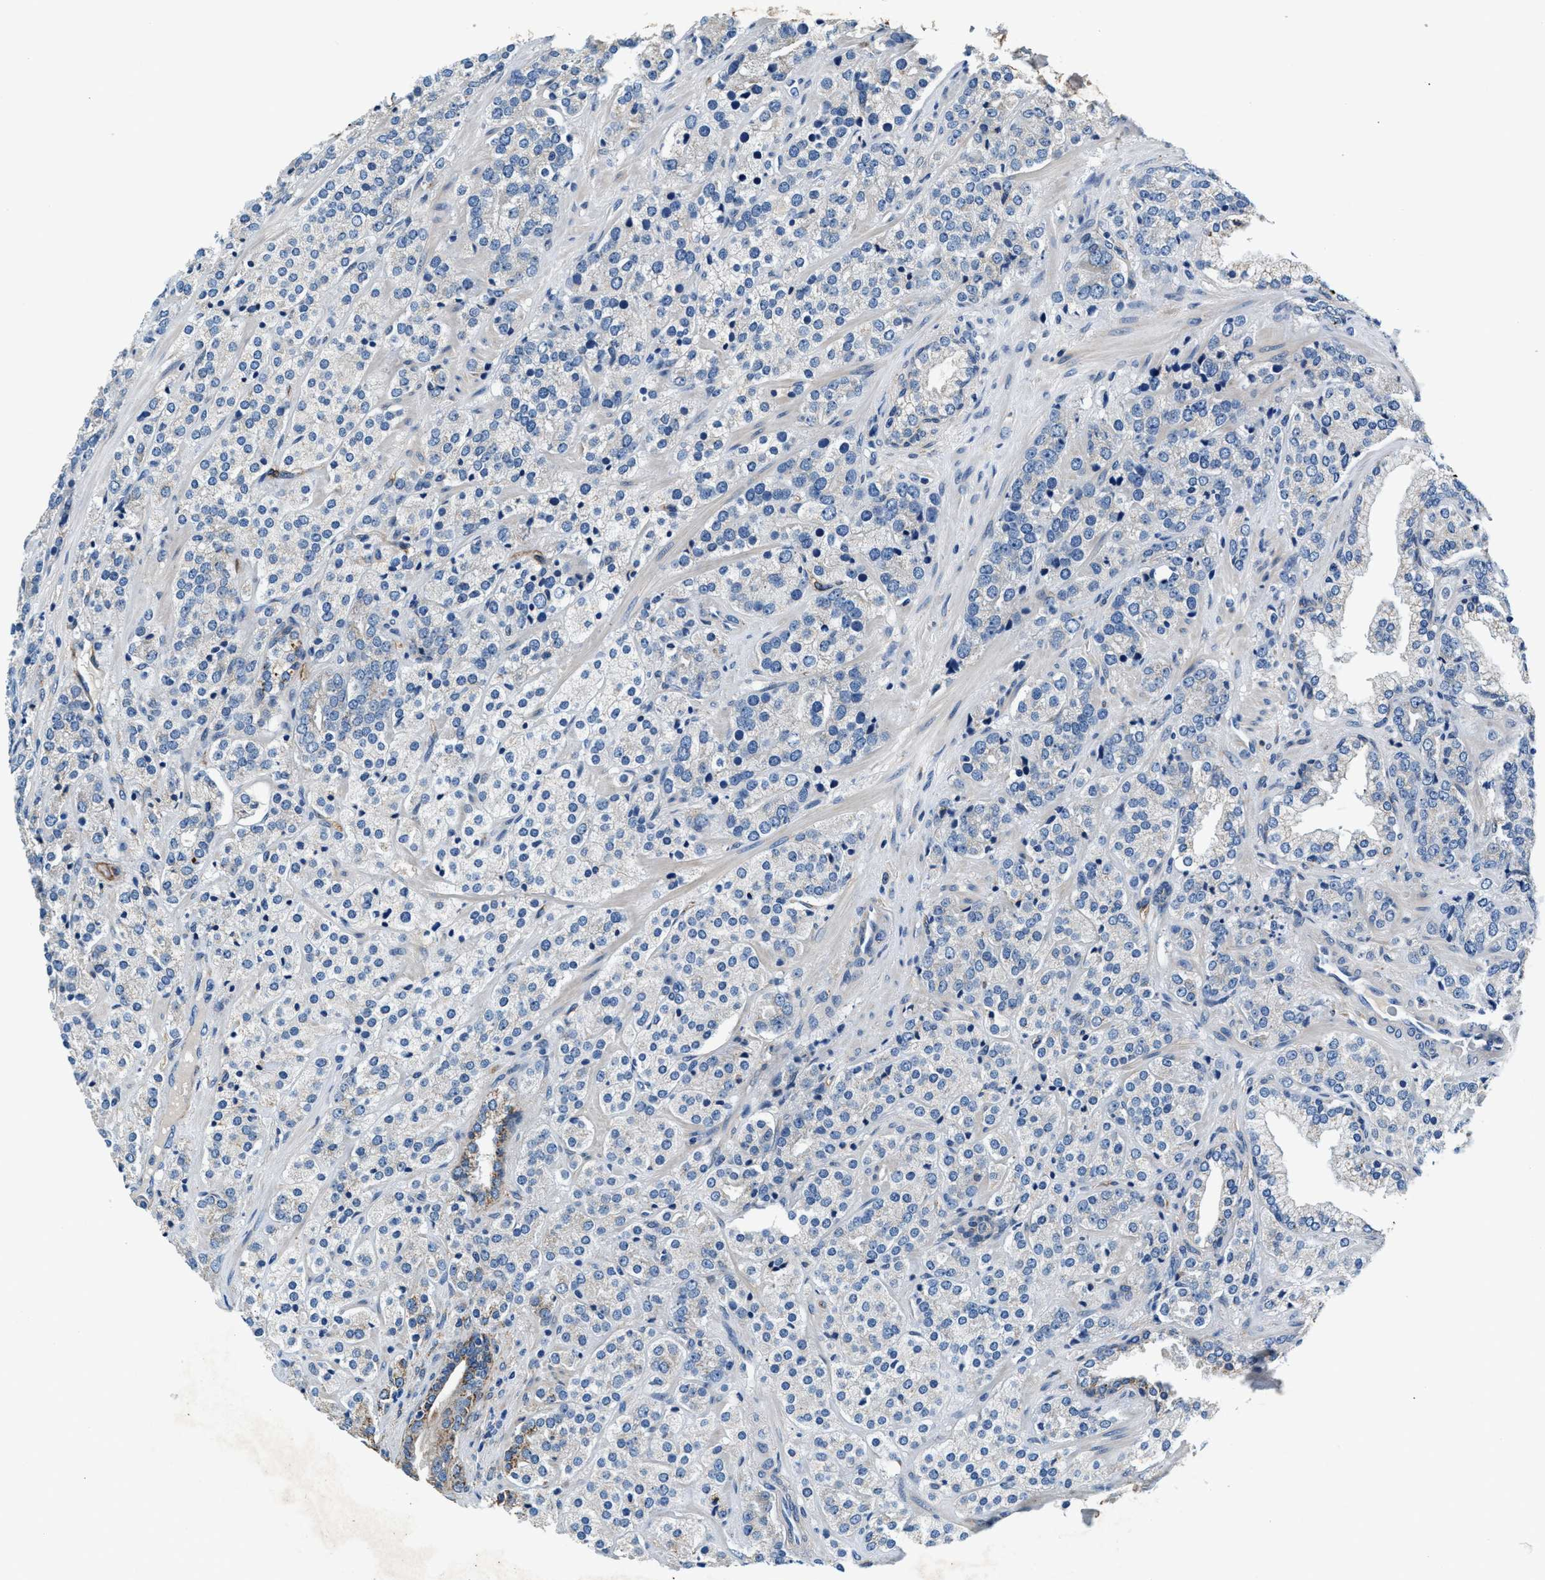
{"staining": {"intensity": "negative", "quantity": "none", "location": "none"}, "tissue": "prostate cancer", "cell_type": "Tumor cells", "image_type": "cancer", "snomed": [{"axis": "morphology", "description": "Adenocarcinoma, High grade"}, {"axis": "topography", "description": "Prostate"}], "caption": "The histopathology image displays no significant staining in tumor cells of prostate cancer (adenocarcinoma (high-grade)).", "gene": "PRTFDC1", "patient": {"sex": "male", "age": 71}}